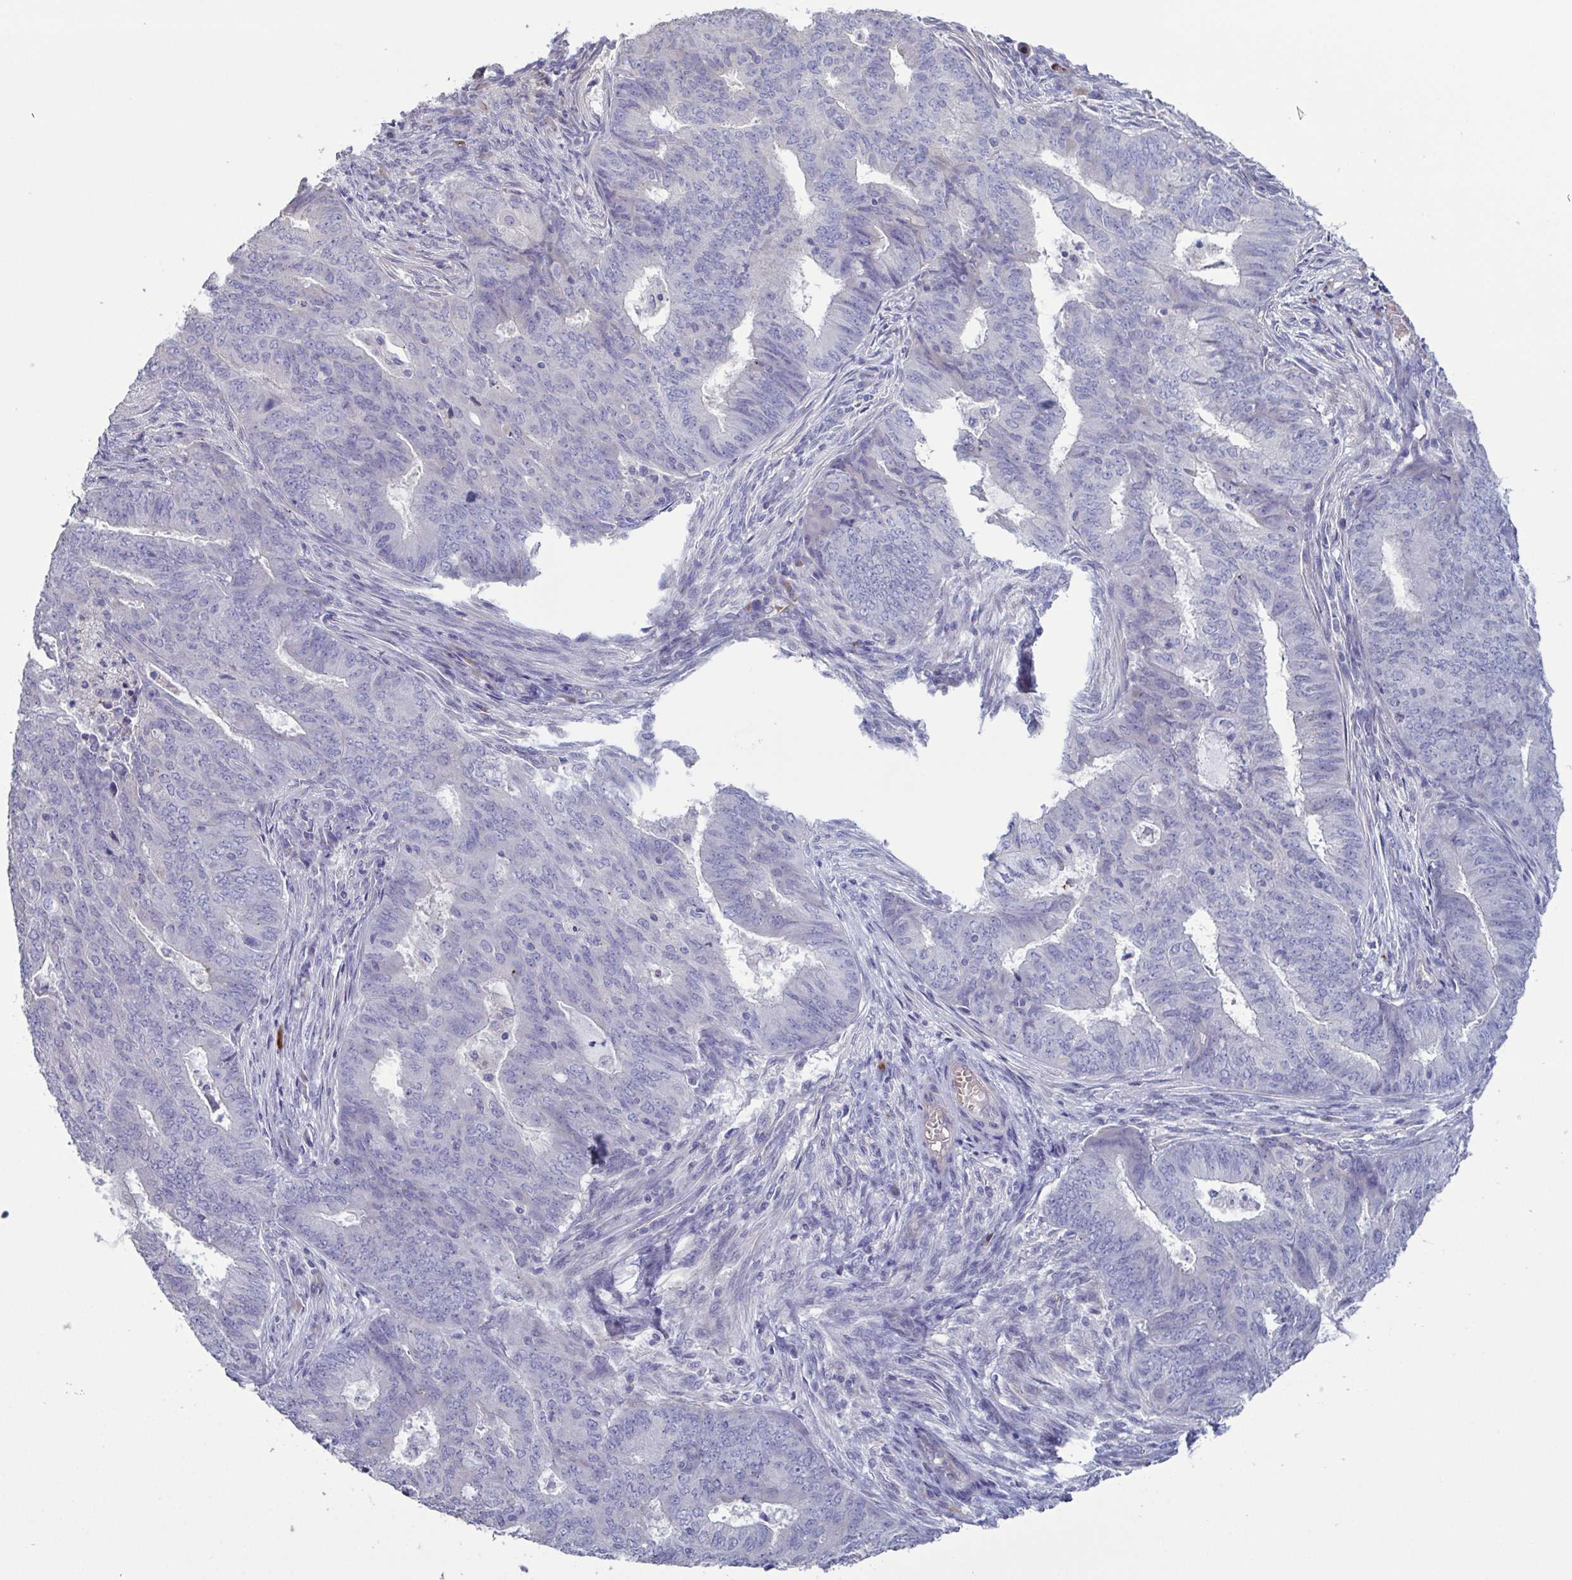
{"staining": {"intensity": "negative", "quantity": "none", "location": "none"}, "tissue": "endometrial cancer", "cell_type": "Tumor cells", "image_type": "cancer", "snomed": [{"axis": "morphology", "description": "Adenocarcinoma, NOS"}, {"axis": "topography", "description": "Endometrium"}], "caption": "High power microscopy image of an IHC photomicrograph of endometrial adenocarcinoma, revealing no significant positivity in tumor cells. Brightfield microscopy of immunohistochemistry stained with DAB (brown) and hematoxylin (blue), captured at high magnification.", "gene": "GLDC", "patient": {"sex": "female", "age": 62}}